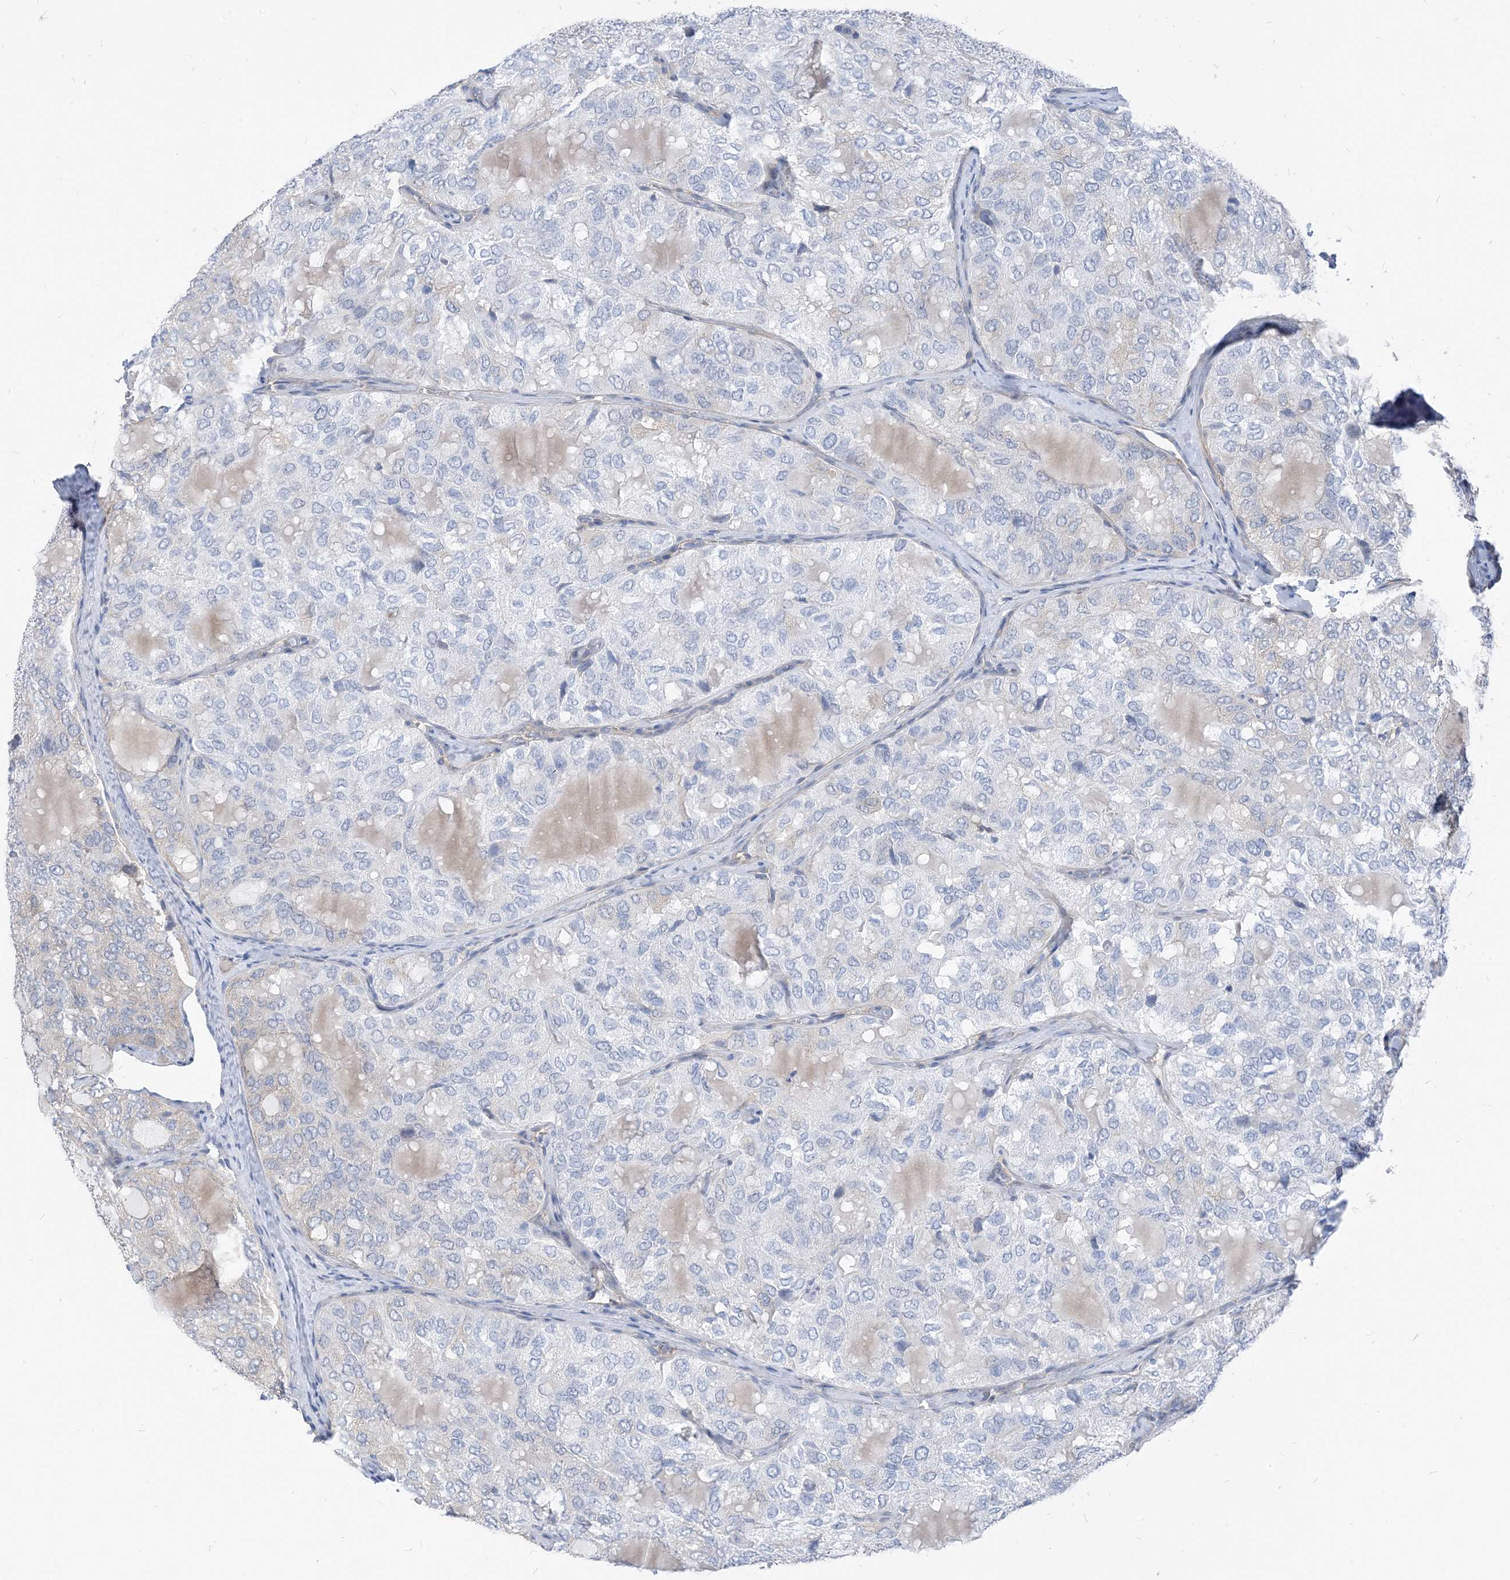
{"staining": {"intensity": "negative", "quantity": "none", "location": "none"}, "tissue": "thyroid cancer", "cell_type": "Tumor cells", "image_type": "cancer", "snomed": [{"axis": "morphology", "description": "Follicular adenoma carcinoma, NOS"}, {"axis": "topography", "description": "Thyroid gland"}], "caption": "Immunohistochemical staining of thyroid cancer (follicular adenoma carcinoma) shows no significant expression in tumor cells. (DAB immunohistochemistry visualized using brightfield microscopy, high magnification).", "gene": "PLEKHA3", "patient": {"sex": "male", "age": 75}}